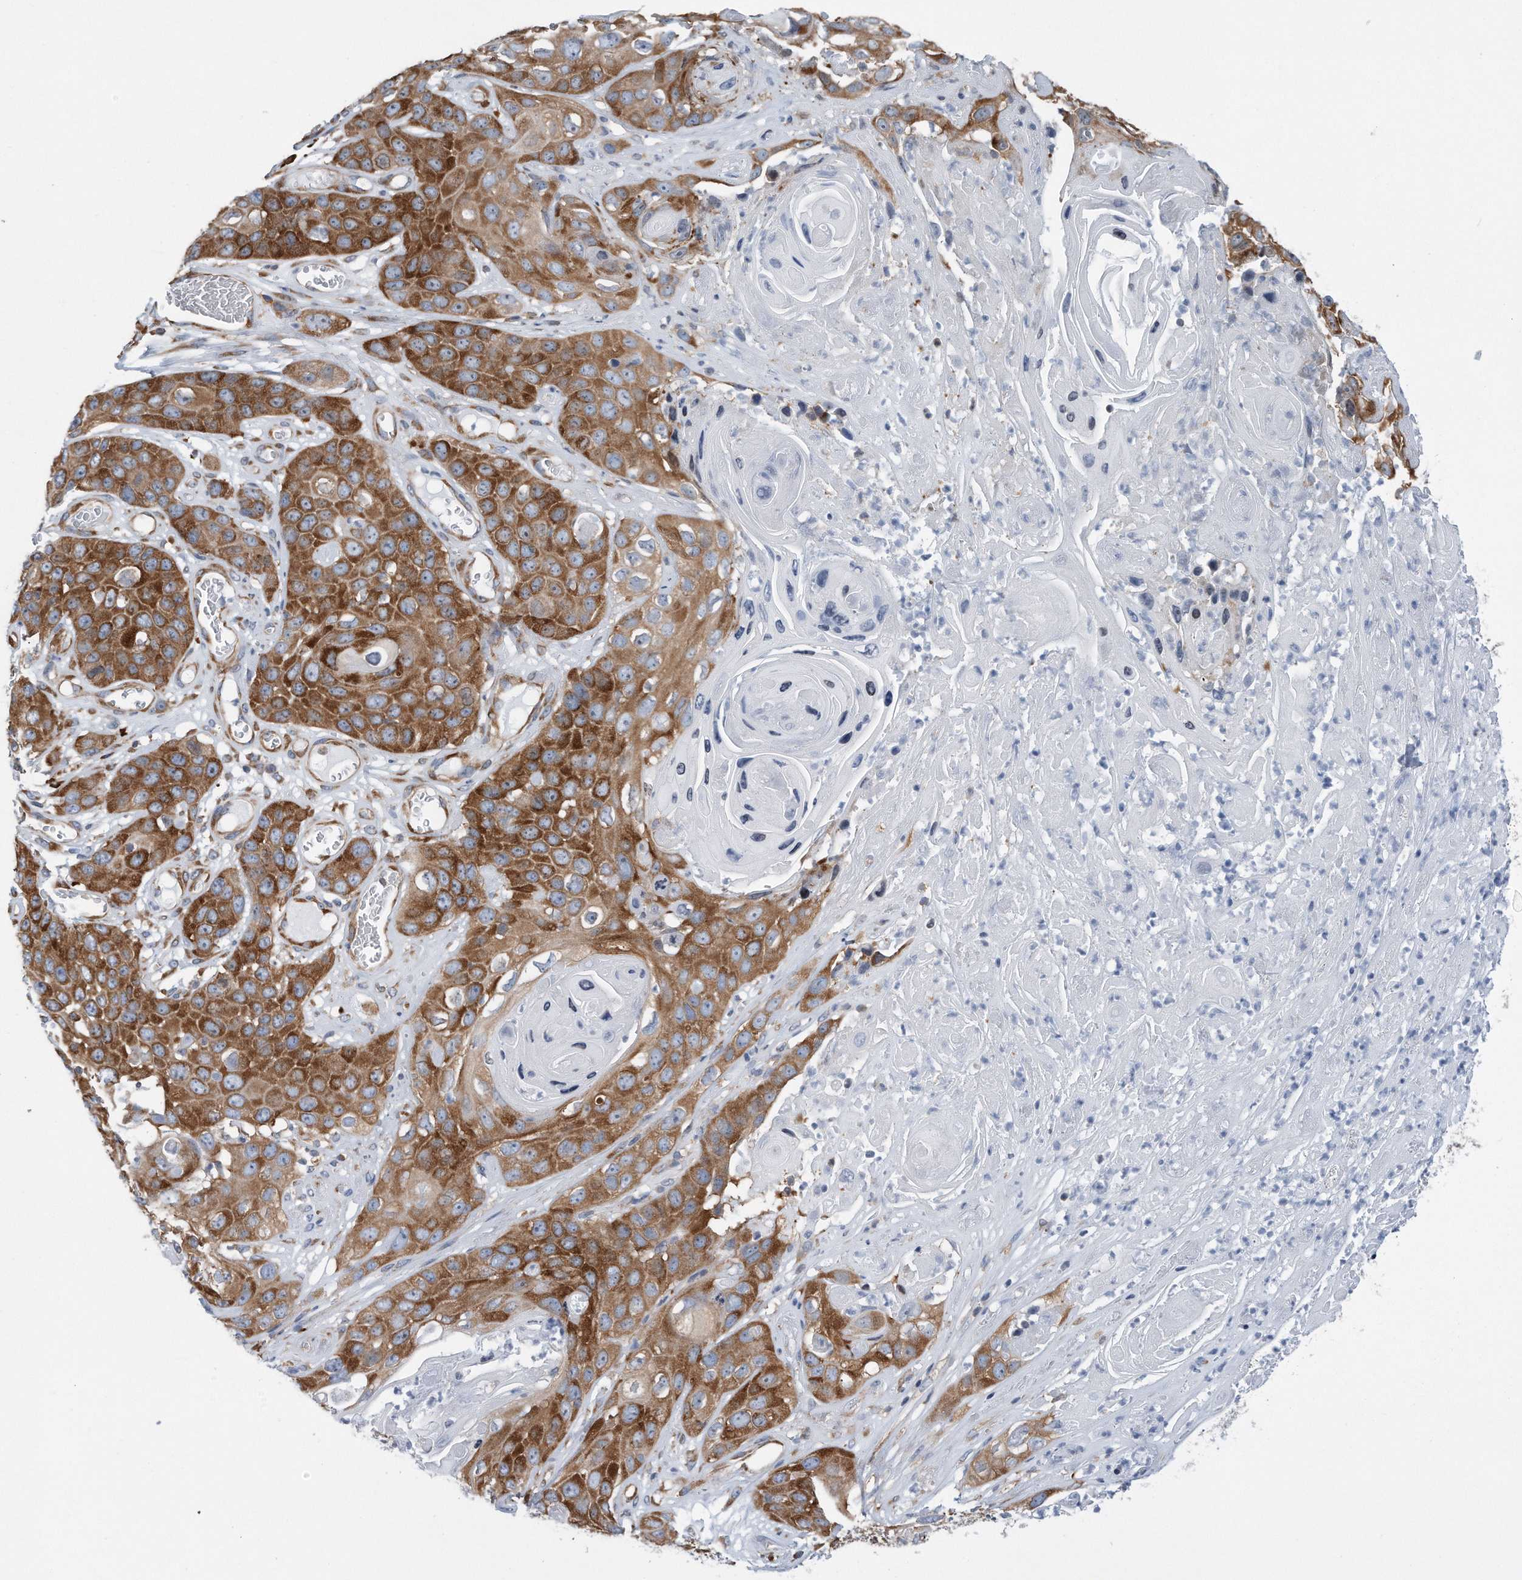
{"staining": {"intensity": "strong", "quantity": ">75%", "location": "cytoplasmic/membranous"}, "tissue": "skin cancer", "cell_type": "Tumor cells", "image_type": "cancer", "snomed": [{"axis": "morphology", "description": "Squamous cell carcinoma, NOS"}, {"axis": "topography", "description": "Skin"}], "caption": "There is high levels of strong cytoplasmic/membranous positivity in tumor cells of skin cancer (squamous cell carcinoma), as demonstrated by immunohistochemical staining (brown color).", "gene": "RPL26L1", "patient": {"sex": "male", "age": 55}}